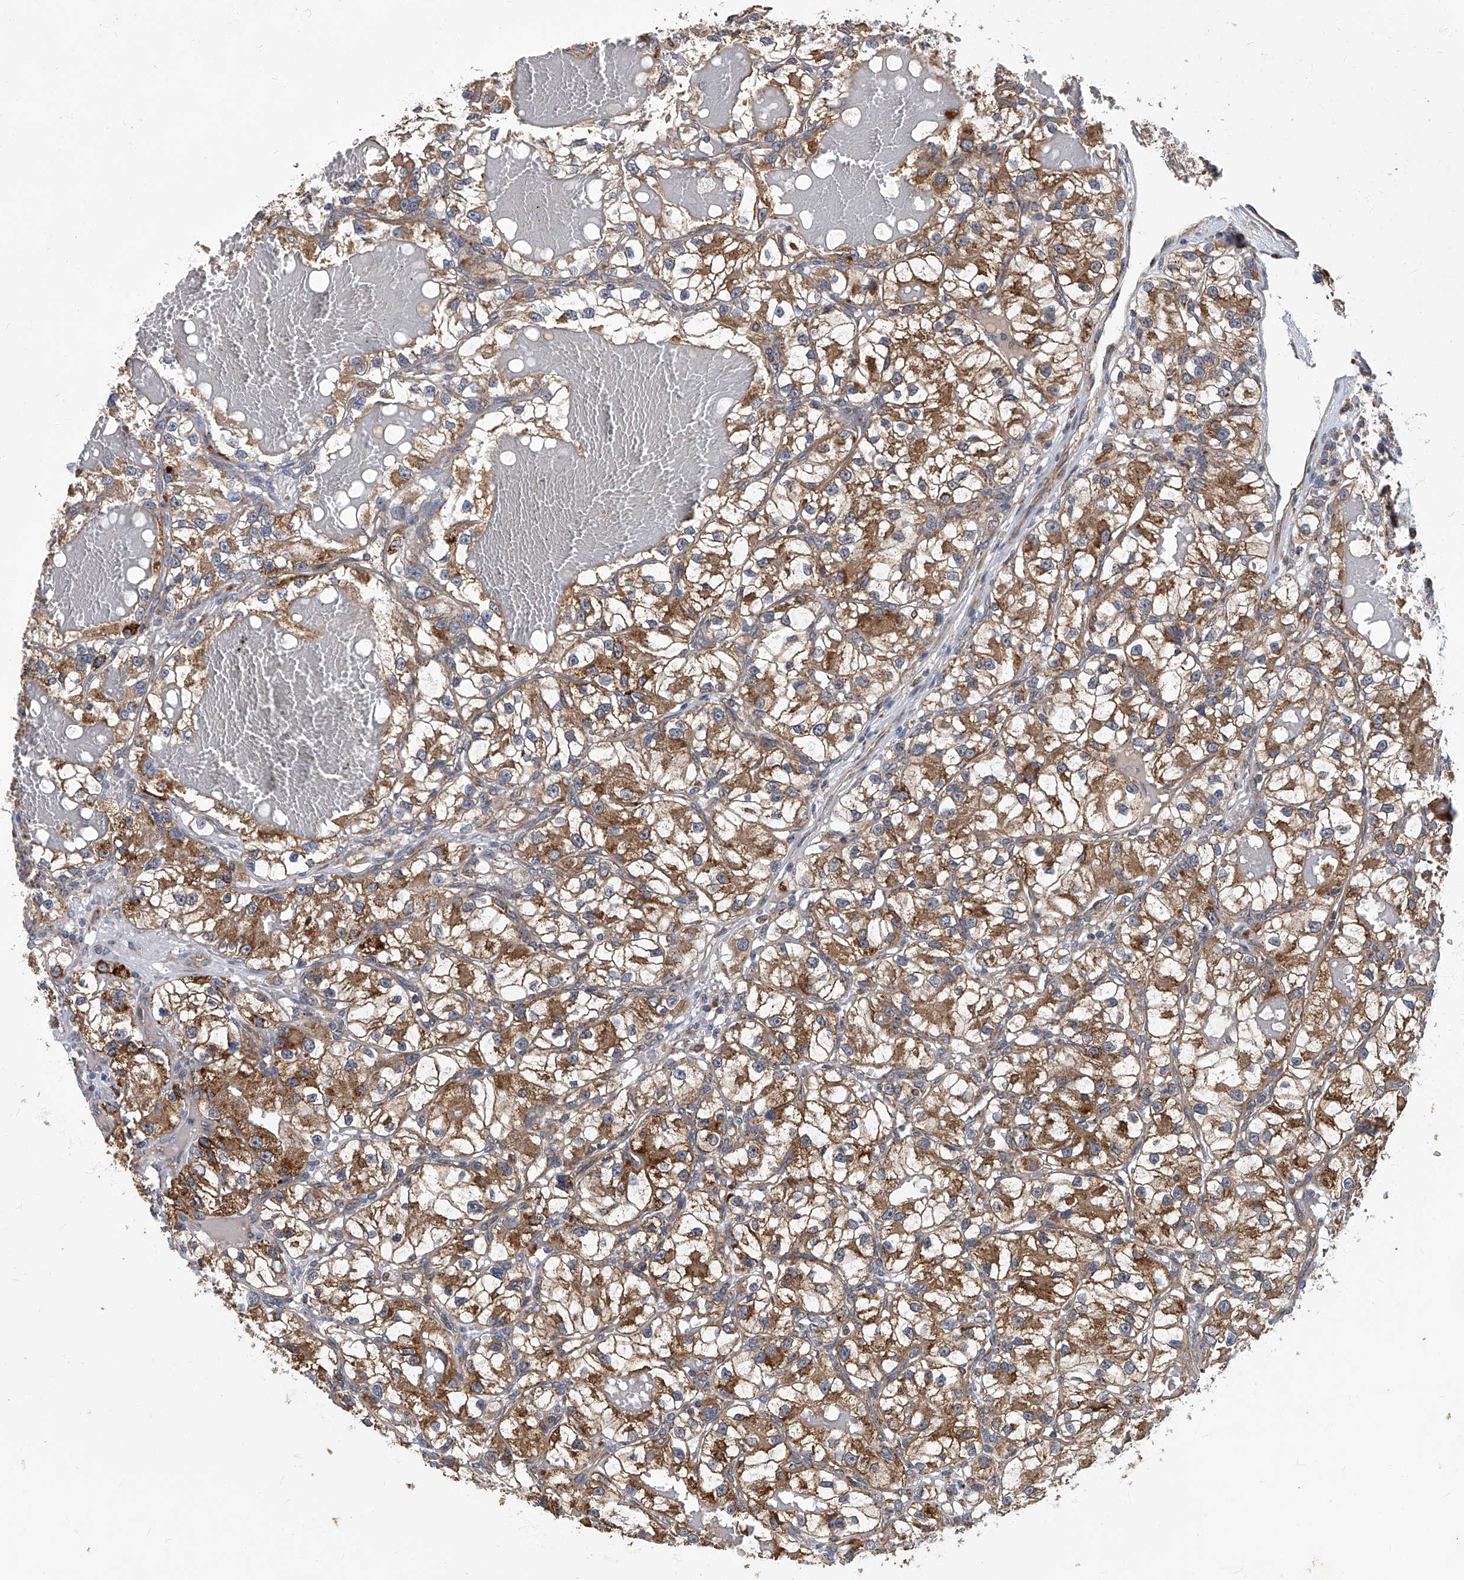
{"staining": {"intensity": "moderate", "quantity": ">75%", "location": "cytoplasmic/membranous"}, "tissue": "renal cancer", "cell_type": "Tumor cells", "image_type": "cancer", "snomed": [{"axis": "morphology", "description": "Adenocarcinoma, NOS"}, {"axis": "topography", "description": "Kidney"}], "caption": "Immunohistochemical staining of renal cancer (adenocarcinoma) shows medium levels of moderate cytoplasmic/membranous staining in about >75% of tumor cells.", "gene": "TNFRSF13B", "patient": {"sex": "female", "age": 57}}